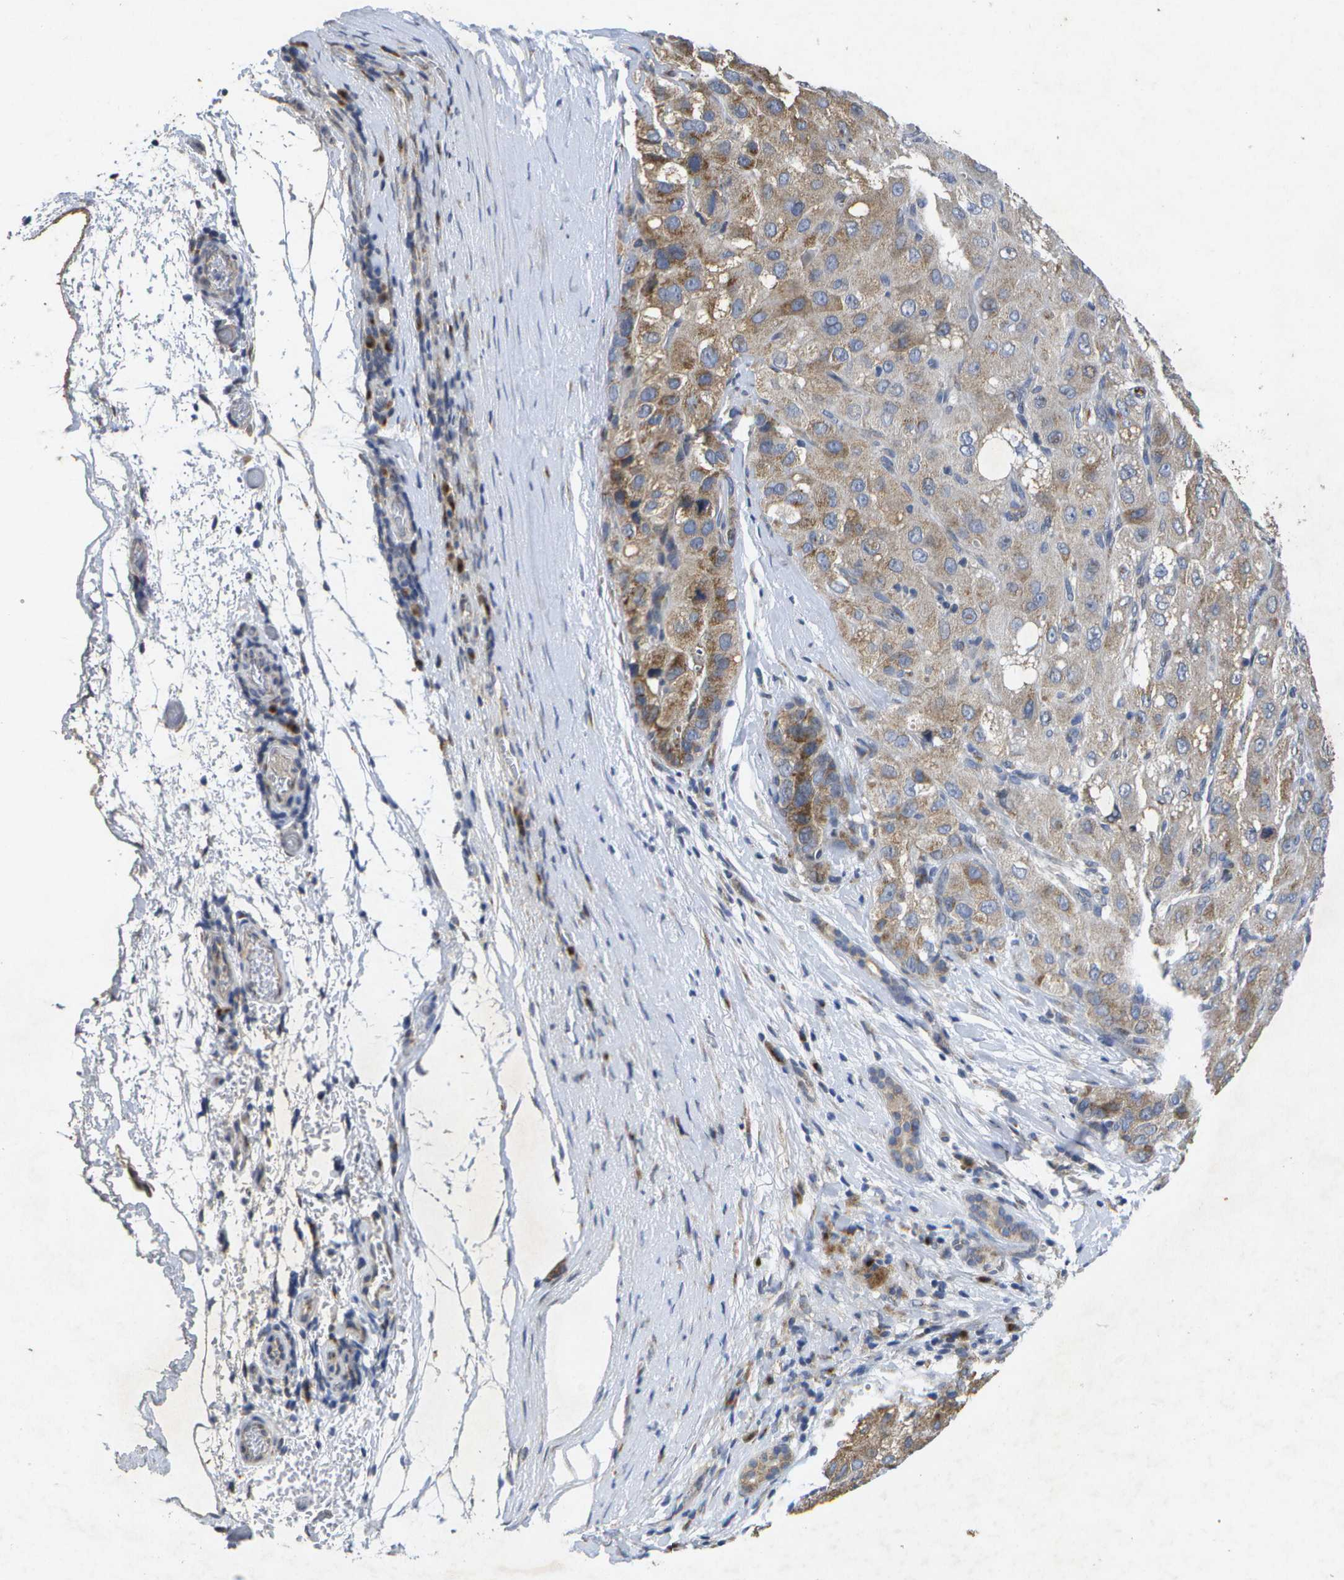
{"staining": {"intensity": "moderate", "quantity": "<25%", "location": "cytoplasmic/membranous"}, "tissue": "liver cancer", "cell_type": "Tumor cells", "image_type": "cancer", "snomed": [{"axis": "morphology", "description": "Carcinoma, Hepatocellular, NOS"}, {"axis": "topography", "description": "Liver"}], "caption": "Tumor cells exhibit low levels of moderate cytoplasmic/membranous positivity in approximately <25% of cells in liver hepatocellular carcinoma.", "gene": "KDELR1", "patient": {"sex": "male", "age": 80}}